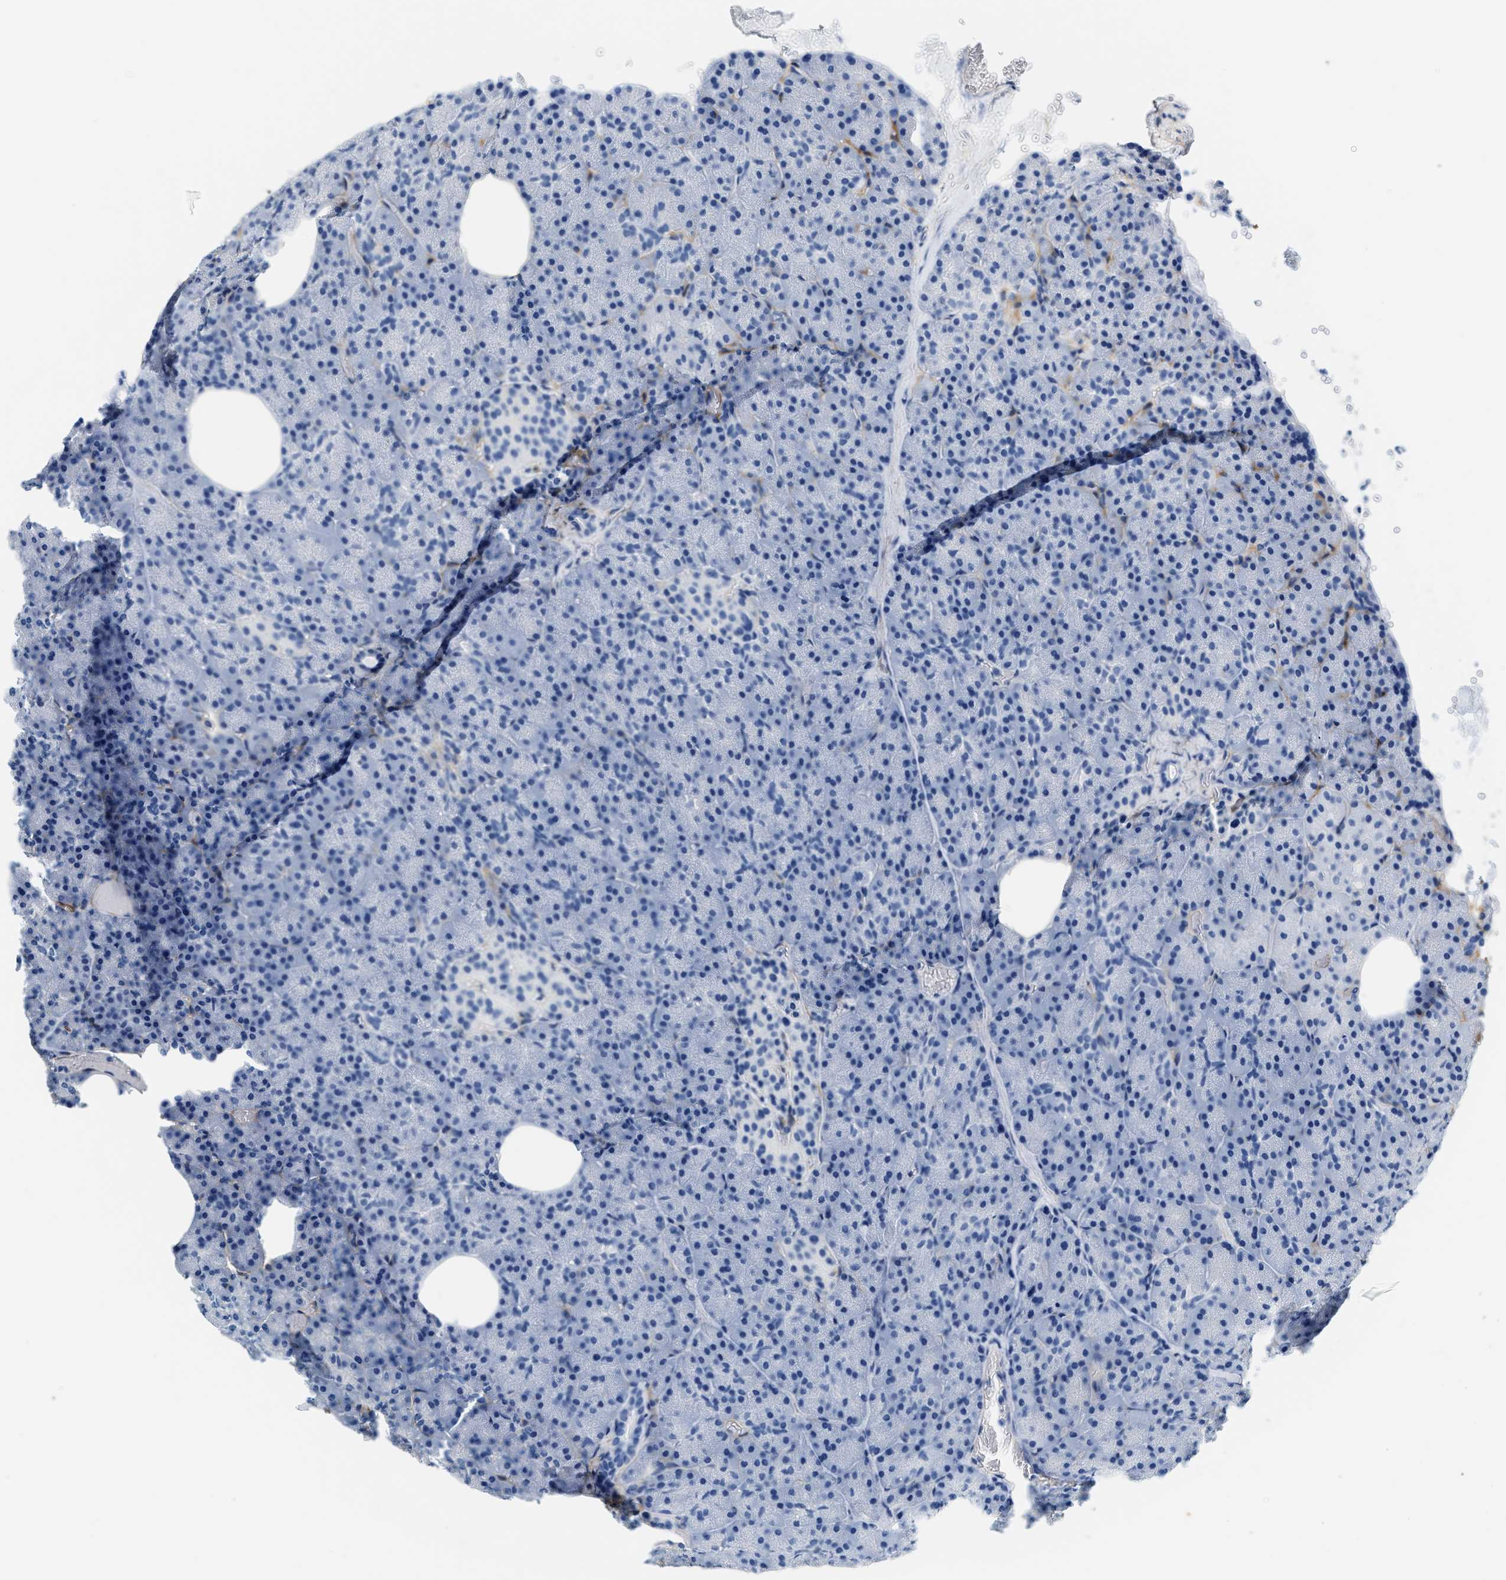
{"staining": {"intensity": "negative", "quantity": "none", "location": "none"}, "tissue": "pancreas", "cell_type": "Exocrine glandular cells", "image_type": "normal", "snomed": [{"axis": "morphology", "description": "Normal tissue, NOS"}, {"axis": "morphology", "description": "Carcinoid, malignant, NOS"}, {"axis": "topography", "description": "Pancreas"}], "caption": "High magnification brightfield microscopy of benign pancreas stained with DAB (3,3'-diaminobenzidine) (brown) and counterstained with hematoxylin (blue): exocrine glandular cells show no significant positivity.", "gene": "PDGFRB", "patient": {"sex": "female", "age": 35}}